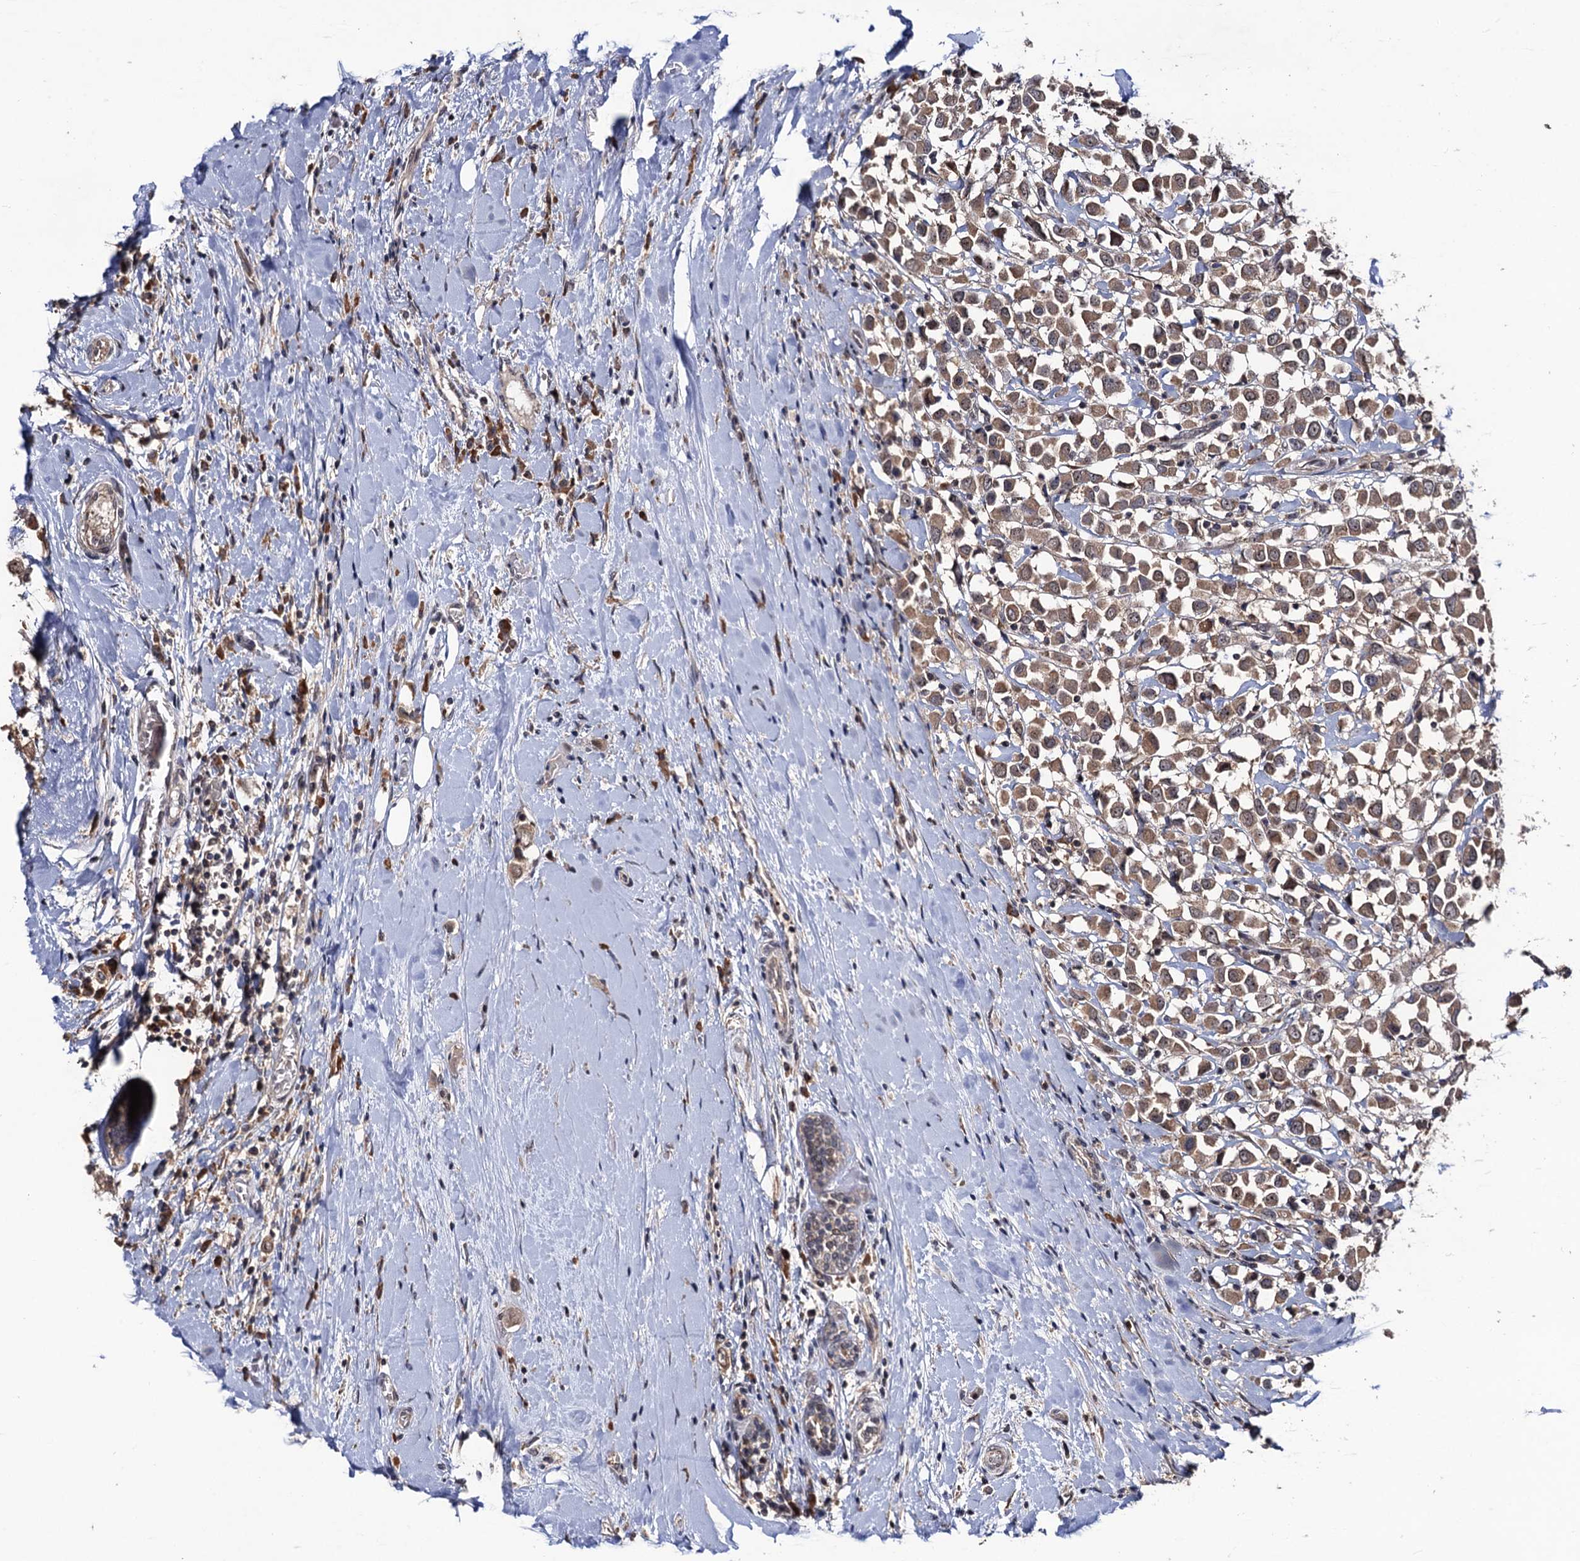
{"staining": {"intensity": "moderate", "quantity": ">75%", "location": "cytoplasmic/membranous"}, "tissue": "breast cancer", "cell_type": "Tumor cells", "image_type": "cancer", "snomed": [{"axis": "morphology", "description": "Duct carcinoma"}, {"axis": "topography", "description": "Breast"}], "caption": "Immunohistochemistry (IHC) photomicrograph of neoplastic tissue: breast cancer (intraductal carcinoma) stained using immunohistochemistry displays medium levels of moderate protein expression localized specifically in the cytoplasmic/membranous of tumor cells, appearing as a cytoplasmic/membranous brown color.", "gene": "LRRC63", "patient": {"sex": "female", "age": 61}}